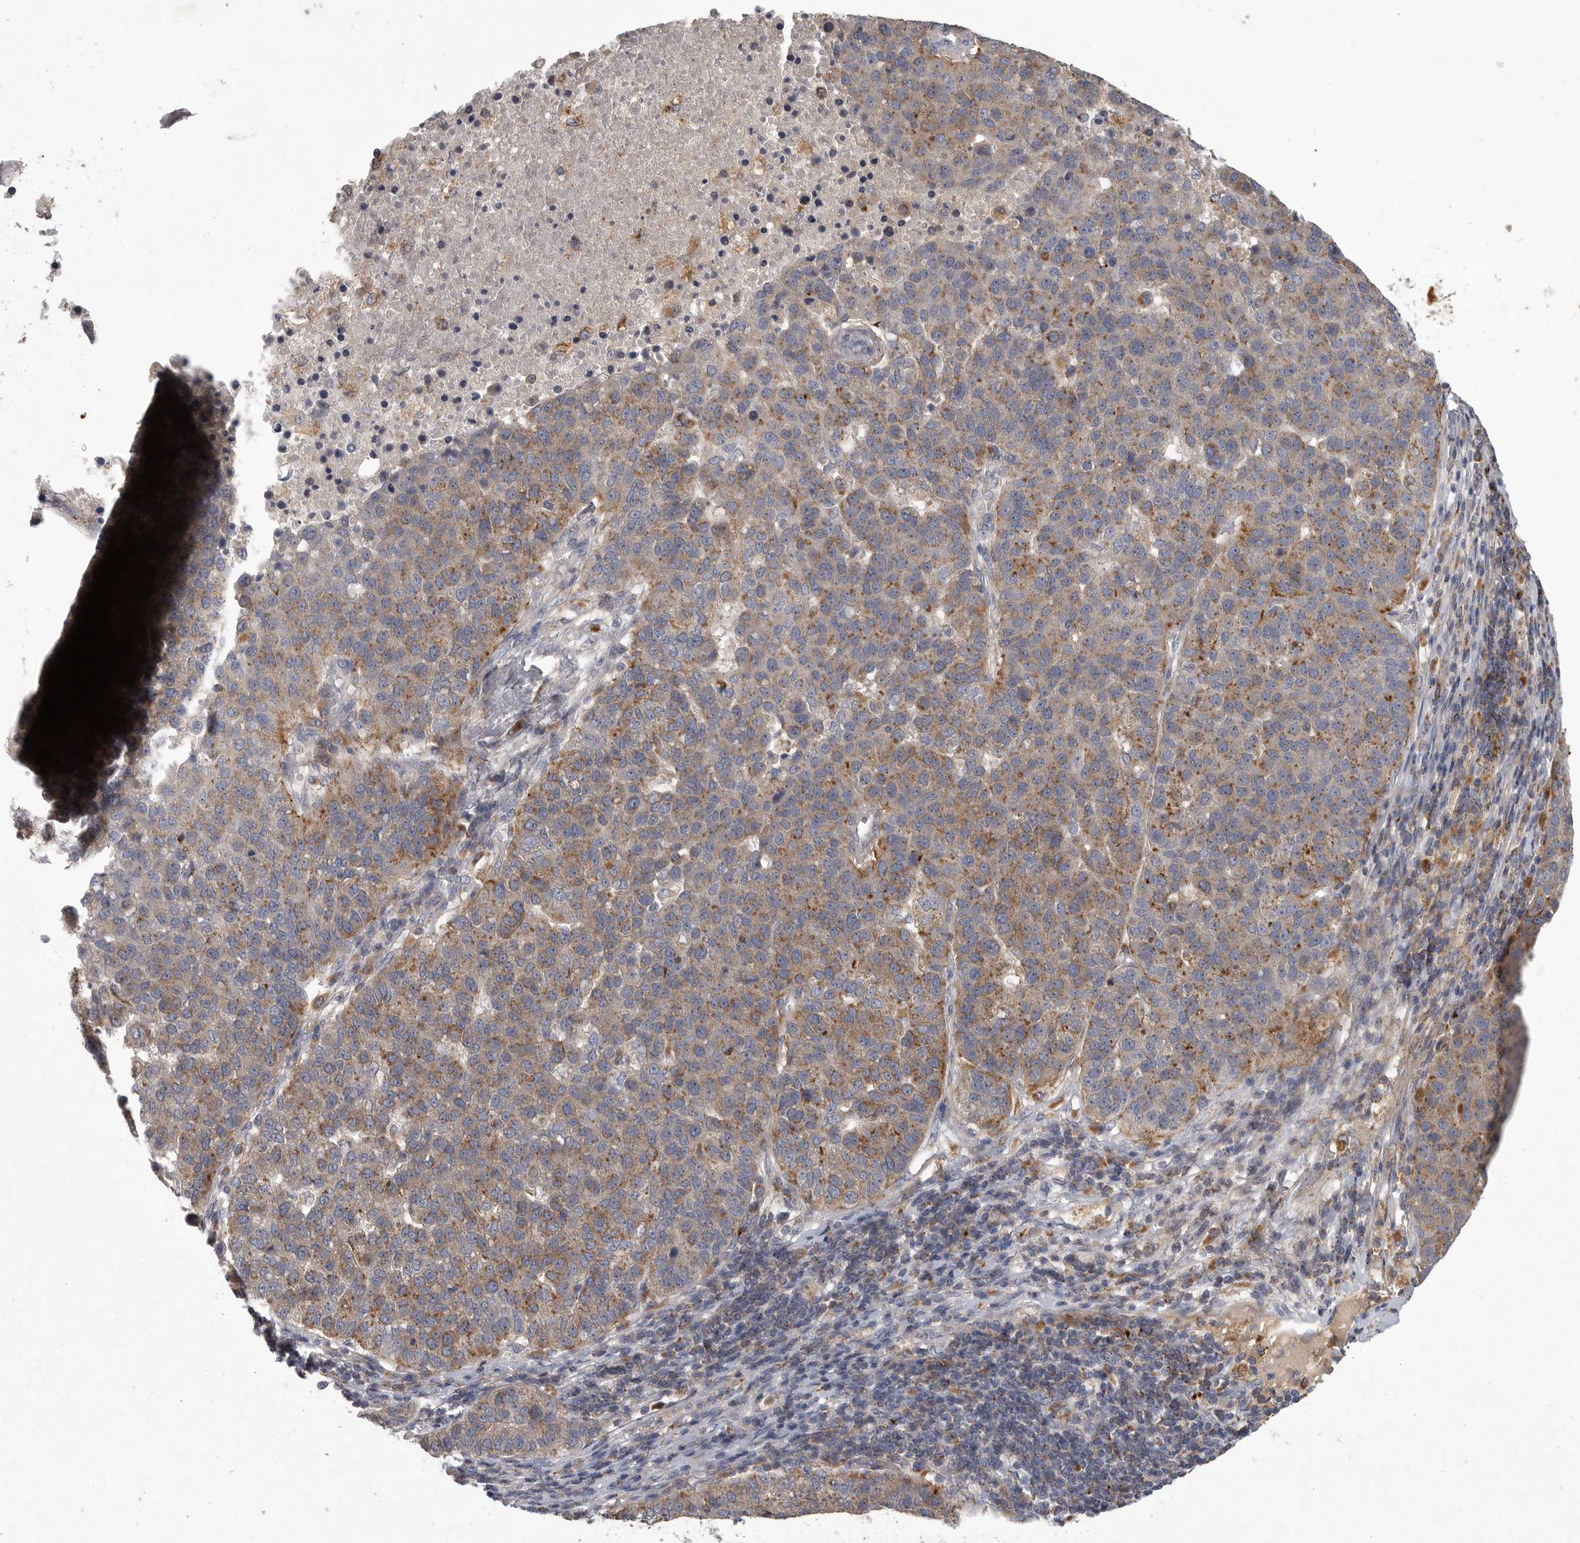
{"staining": {"intensity": "moderate", "quantity": ">75%", "location": "cytoplasmic/membranous"}, "tissue": "pancreatic cancer", "cell_type": "Tumor cells", "image_type": "cancer", "snomed": [{"axis": "morphology", "description": "Adenocarcinoma, NOS"}, {"axis": "topography", "description": "Pancreas"}], "caption": "Protein analysis of adenocarcinoma (pancreatic) tissue displays moderate cytoplasmic/membranous expression in about >75% of tumor cells.", "gene": "LAMTOR3", "patient": {"sex": "female", "age": 61}}